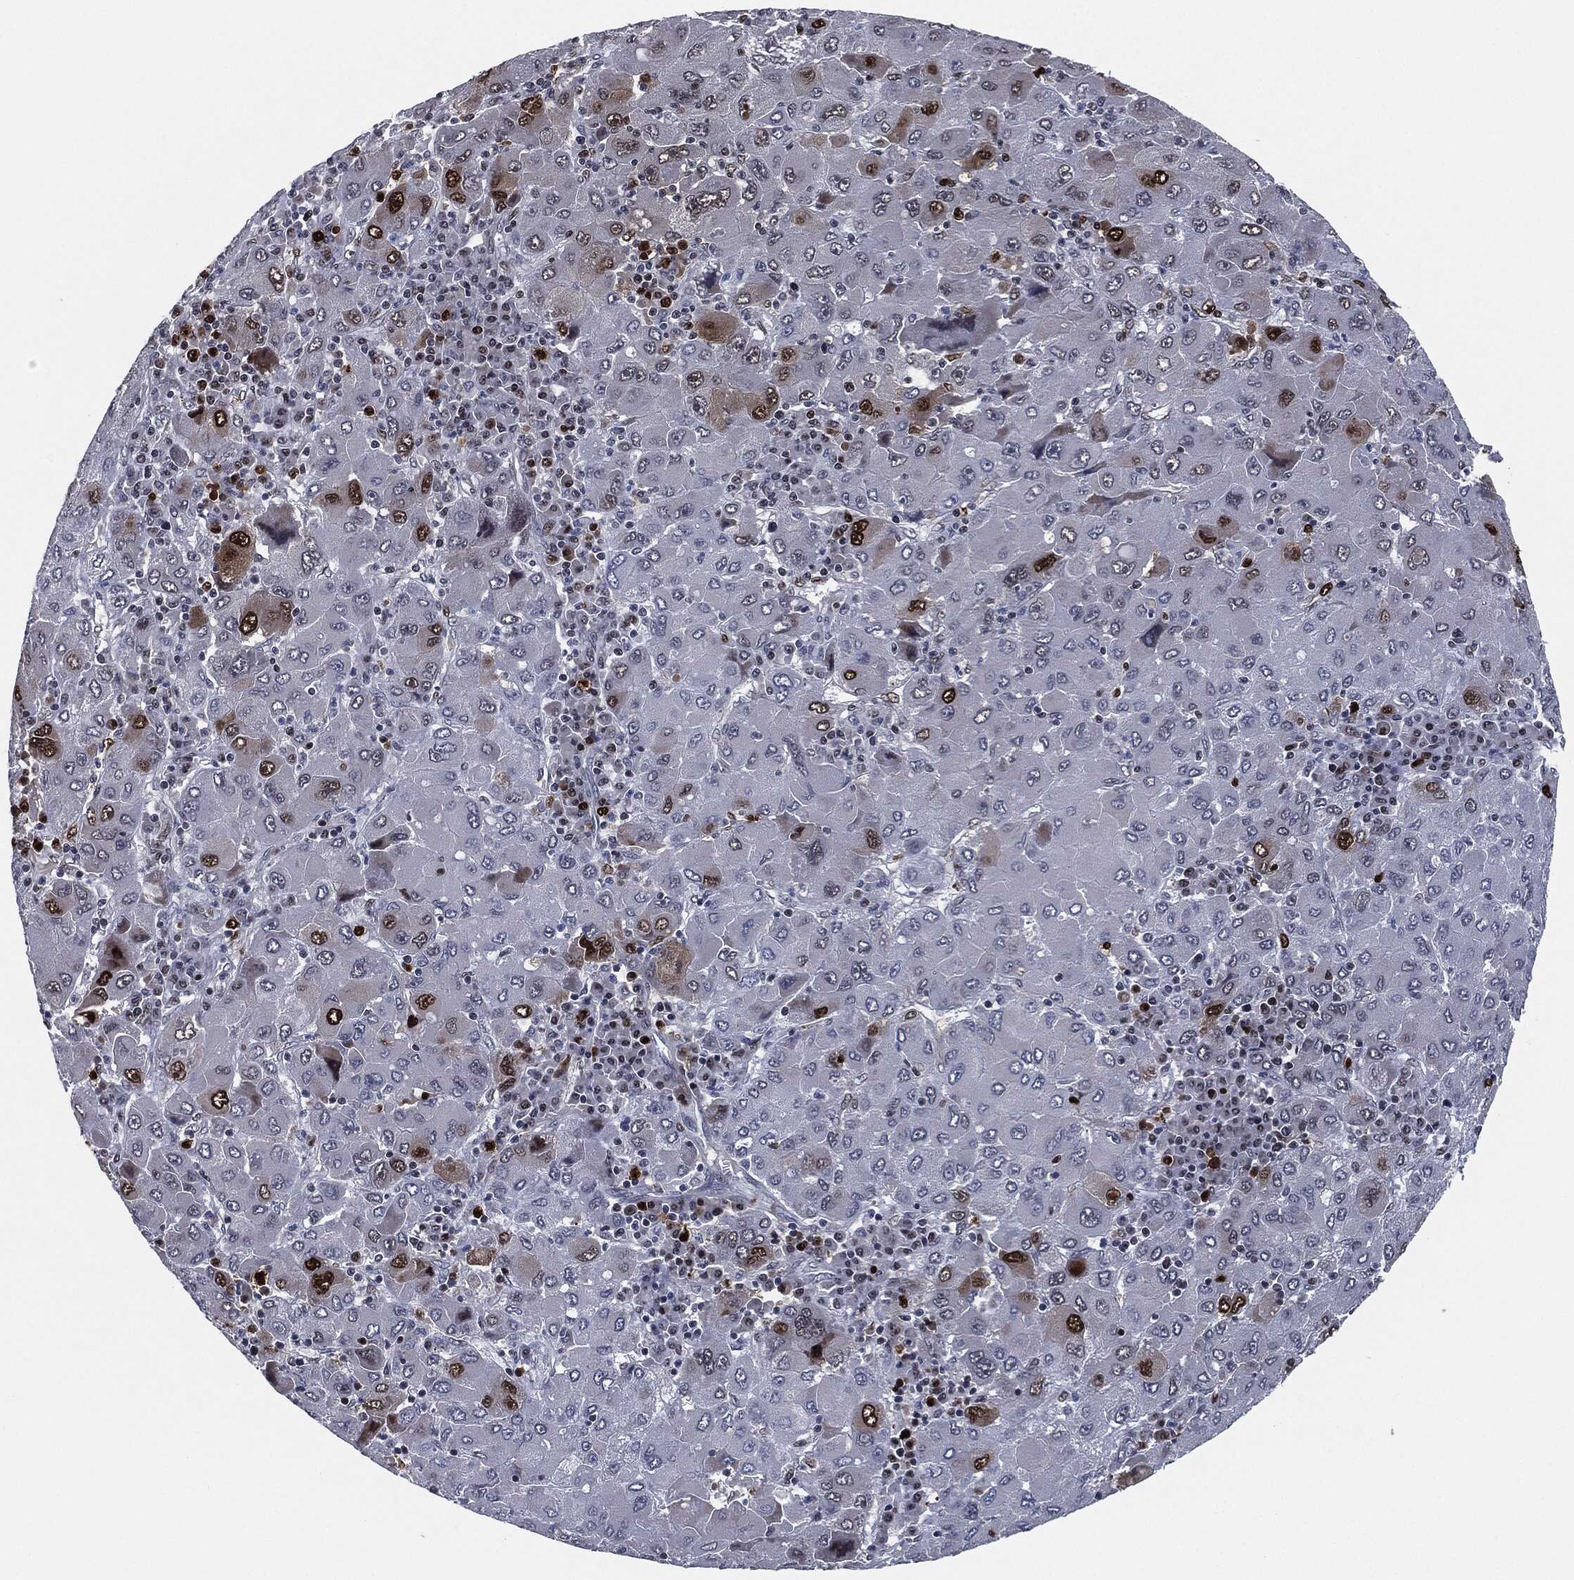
{"staining": {"intensity": "strong", "quantity": "<25%", "location": "nuclear"}, "tissue": "liver cancer", "cell_type": "Tumor cells", "image_type": "cancer", "snomed": [{"axis": "morphology", "description": "Carcinoma, Hepatocellular, NOS"}, {"axis": "topography", "description": "Liver"}], "caption": "Liver hepatocellular carcinoma stained with a protein marker displays strong staining in tumor cells.", "gene": "PCNA", "patient": {"sex": "male", "age": 75}}